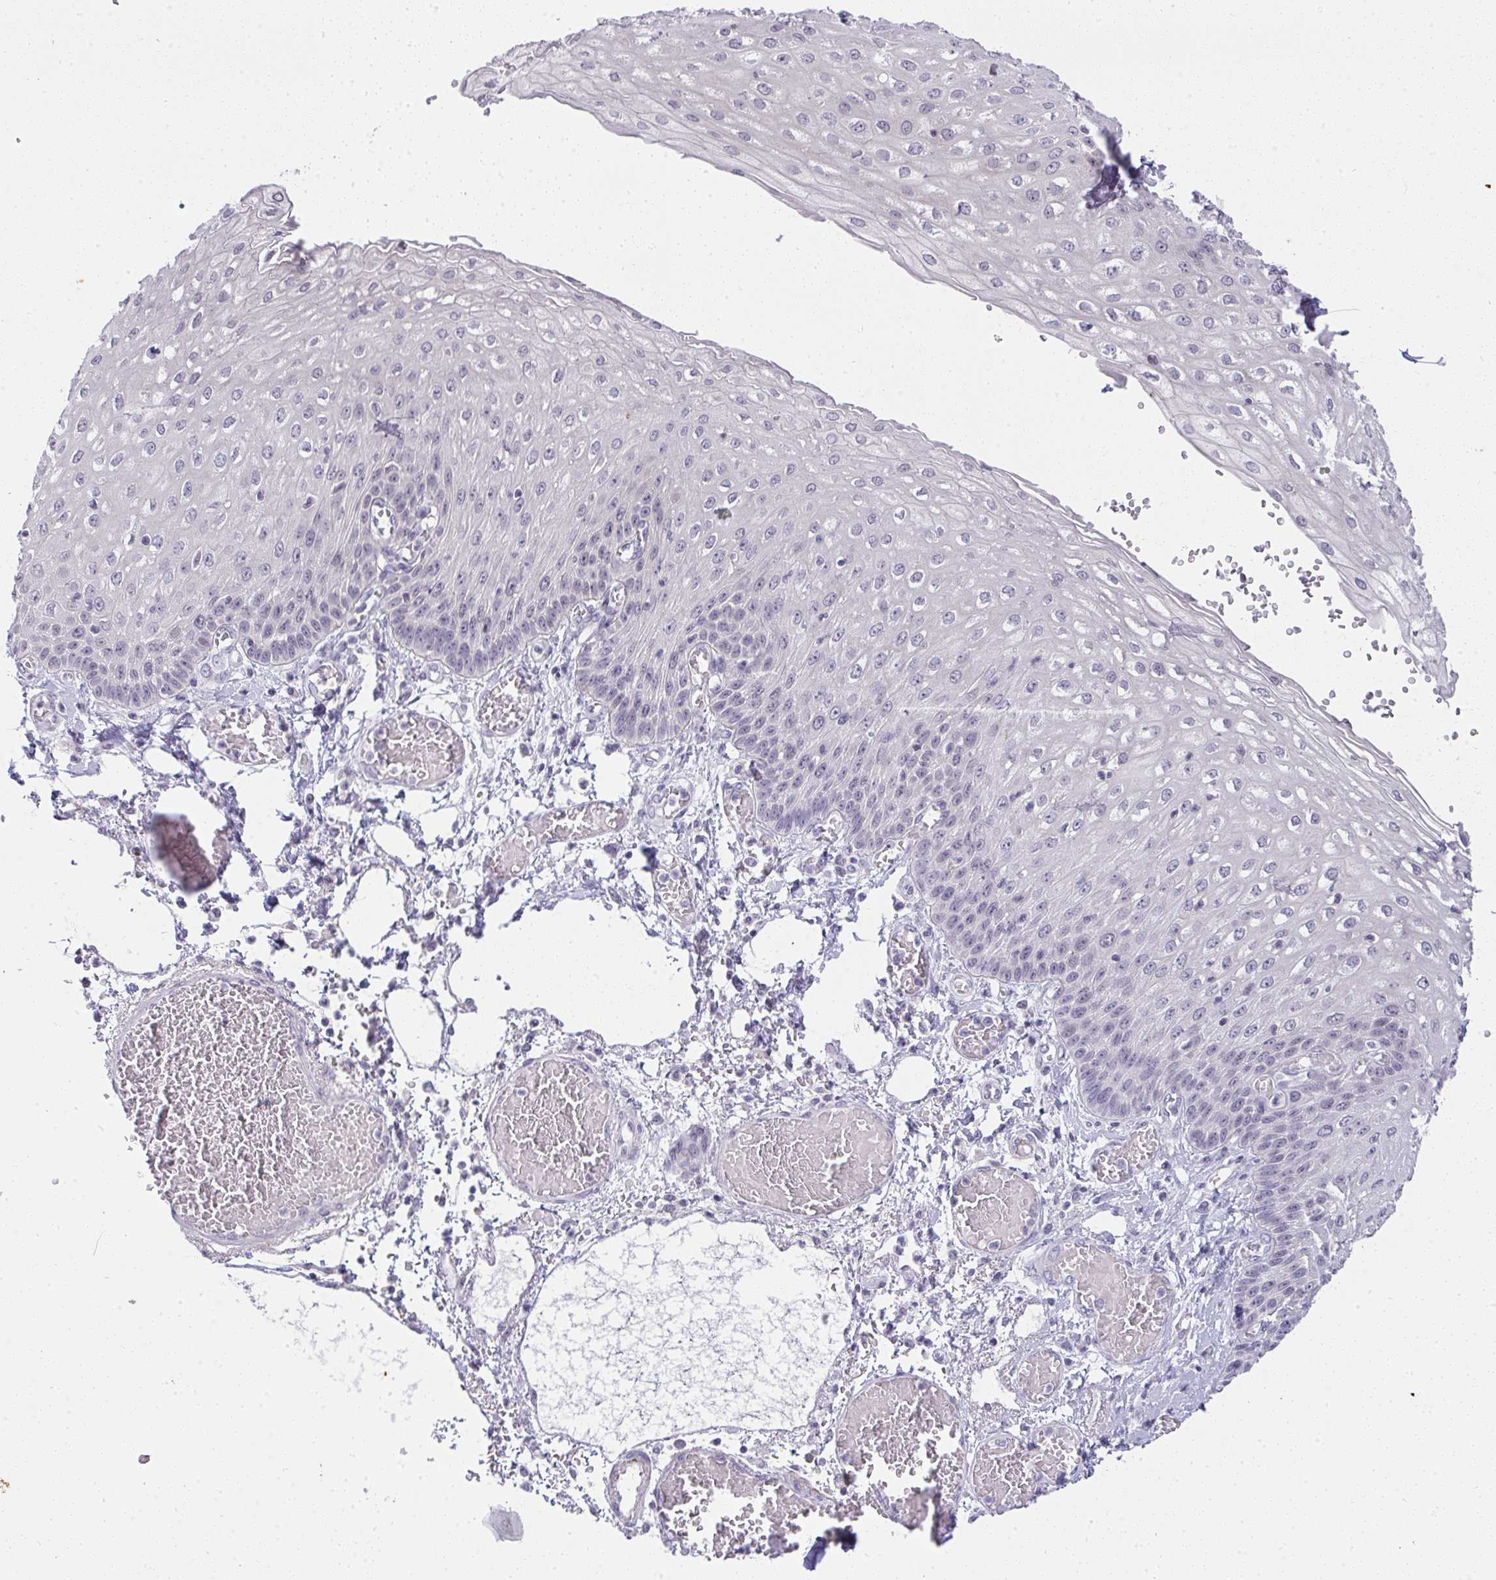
{"staining": {"intensity": "negative", "quantity": "none", "location": "none"}, "tissue": "esophagus", "cell_type": "Squamous epithelial cells", "image_type": "normal", "snomed": [{"axis": "morphology", "description": "Normal tissue, NOS"}, {"axis": "morphology", "description": "Adenocarcinoma, NOS"}, {"axis": "topography", "description": "Esophagus"}], "caption": "Immunohistochemistry micrograph of benign human esophagus stained for a protein (brown), which reveals no staining in squamous epithelial cells.", "gene": "CACNA1S", "patient": {"sex": "male", "age": 81}}